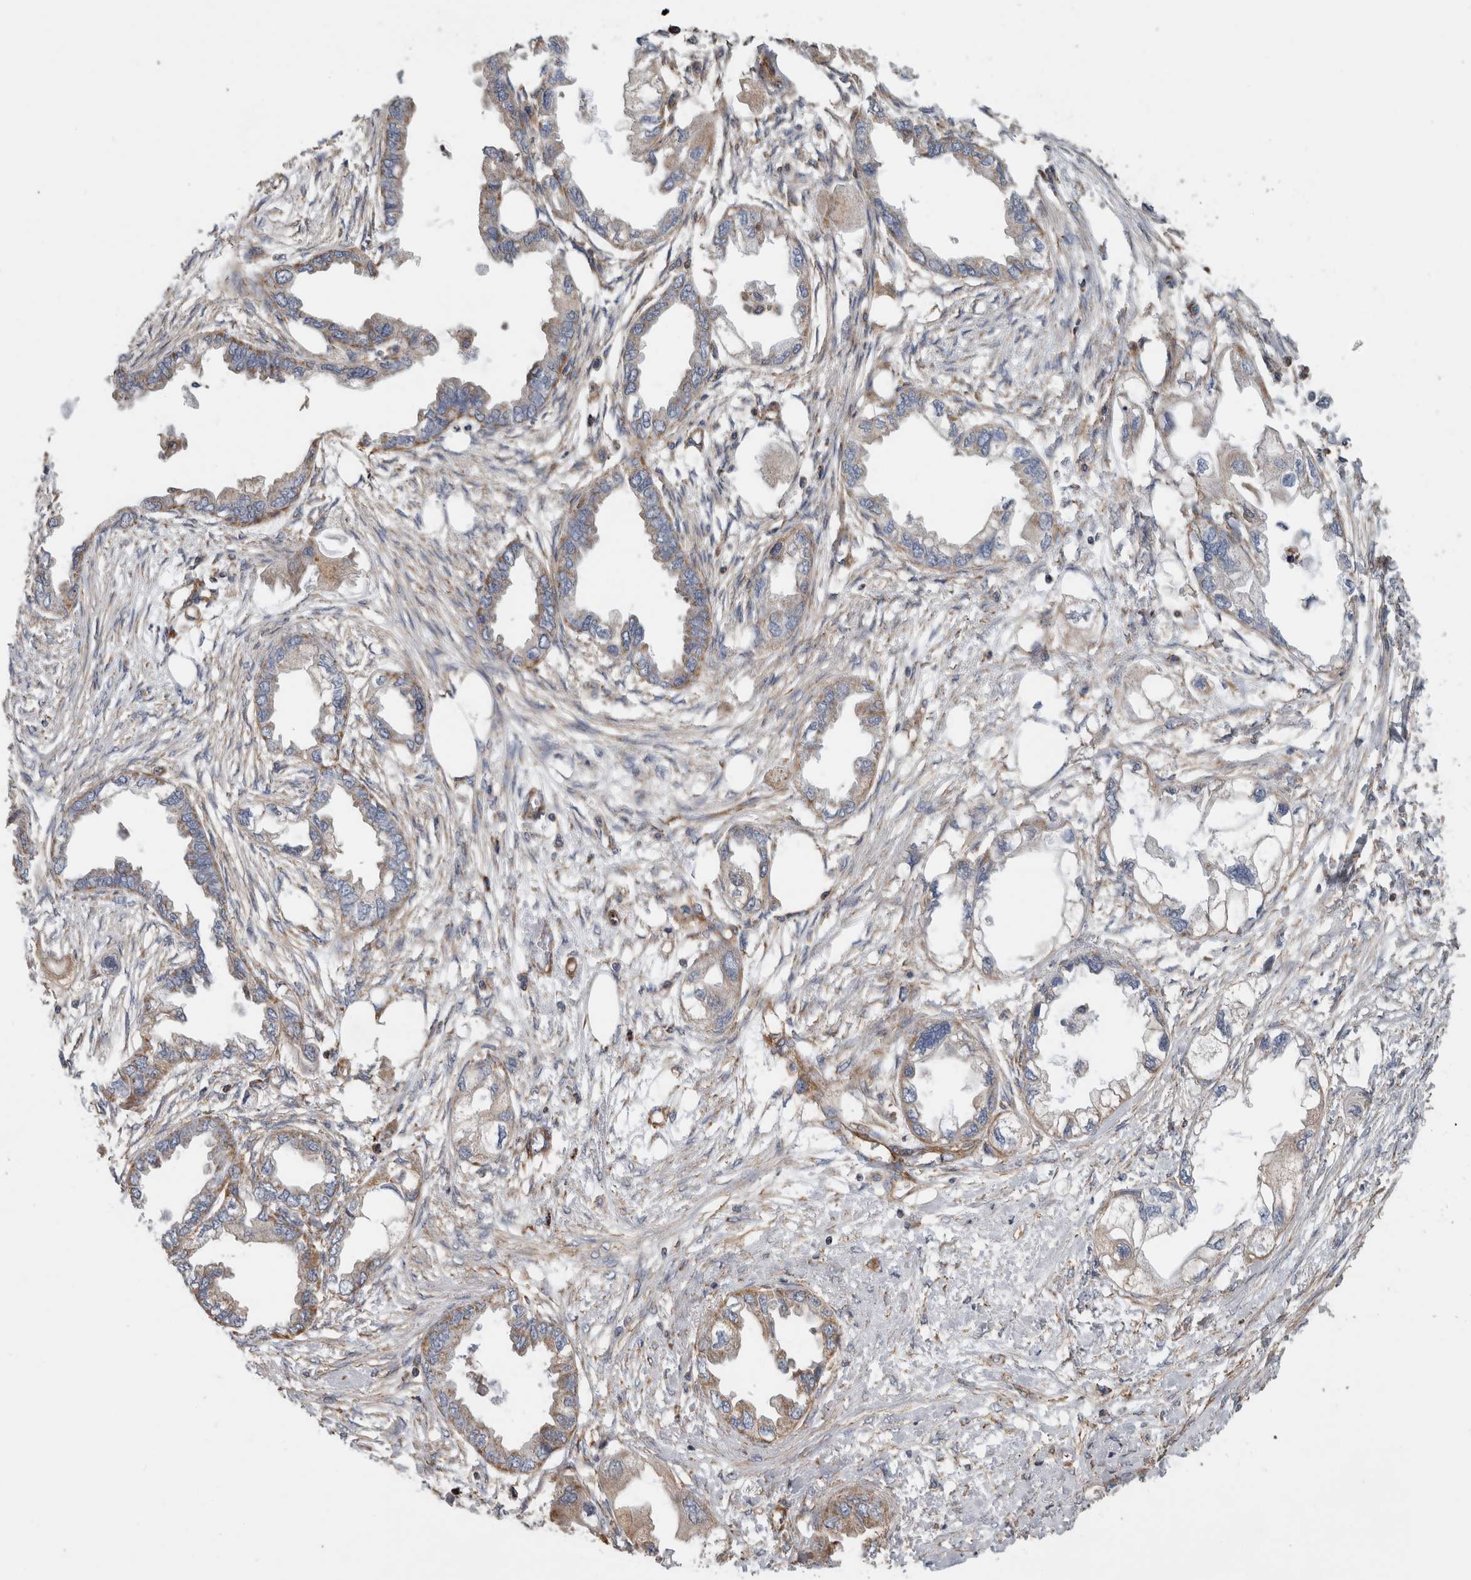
{"staining": {"intensity": "weak", "quantity": ">75%", "location": "cytoplasmic/membranous"}, "tissue": "endometrial cancer", "cell_type": "Tumor cells", "image_type": "cancer", "snomed": [{"axis": "morphology", "description": "Adenocarcinoma, NOS"}, {"axis": "morphology", "description": "Adenocarcinoma, metastatic, NOS"}, {"axis": "topography", "description": "Adipose tissue"}, {"axis": "topography", "description": "Endometrium"}], "caption": "Immunohistochemical staining of human adenocarcinoma (endometrial) shows low levels of weak cytoplasmic/membranous staining in approximately >75% of tumor cells.", "gene": "SFXN2", "patient": {"sex": "female", "age": 67}}